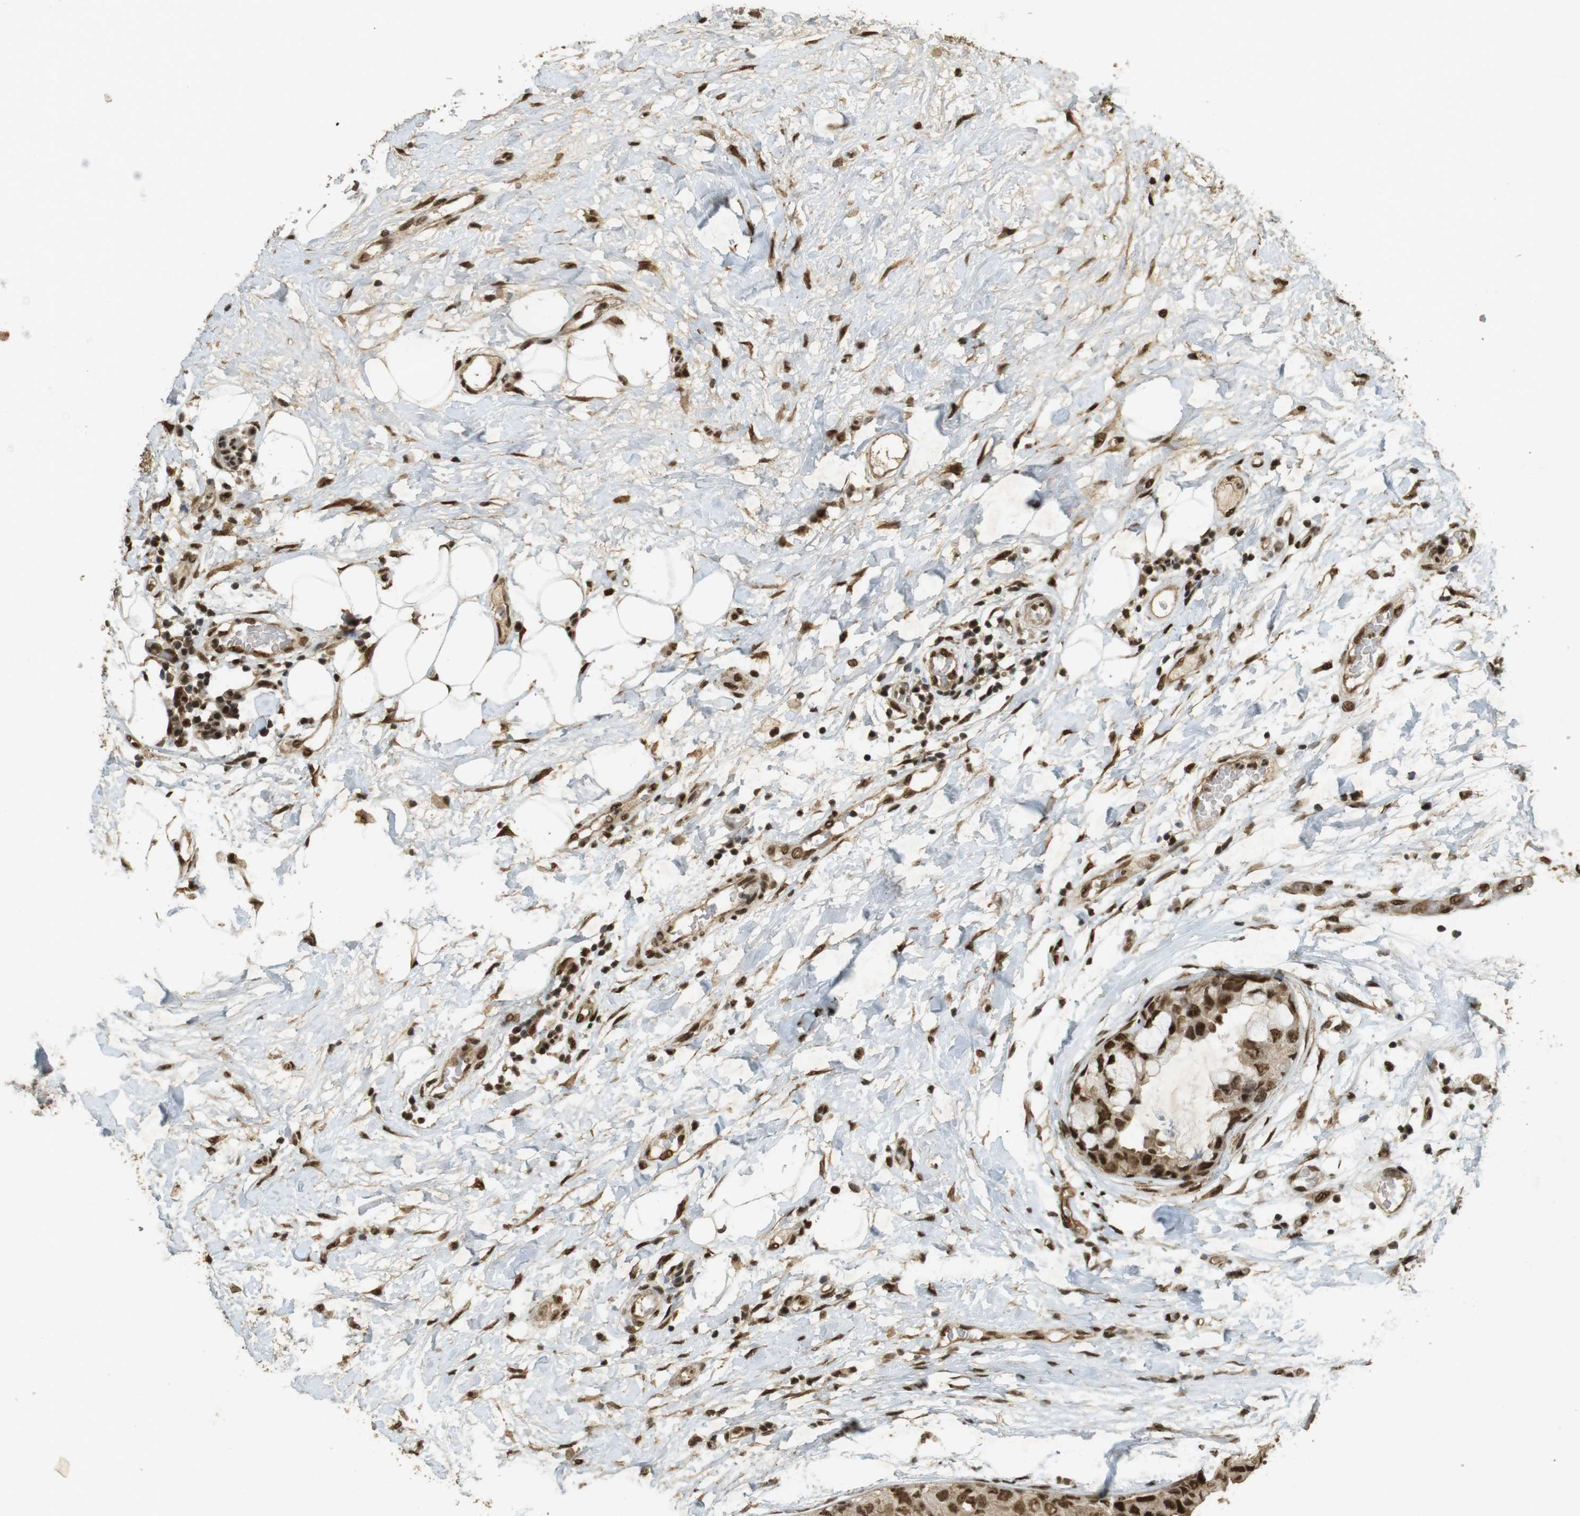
{"staining": {"intensity": "strong", "quantity": ">75%", "location": "cytoplasmic/membranous,nuclear"}, "tissue": "breast cancer", "cell_type": "Tumor cells", "image_type": "cancer", "snomed": [{"axis": "morphology", "description": "Duct carcinoma"}, {"axis": "topography", "description": "Breast"}], "caption": "Protein analysis of breast cancer (invasive ductal carcinoma) tissue exhibits strong cytoplasmic/membranous and nuclear expression in approximately >75% of tumor cells.", "gene": "GATA4", "patient": {"sex": "female", "age": 40}}